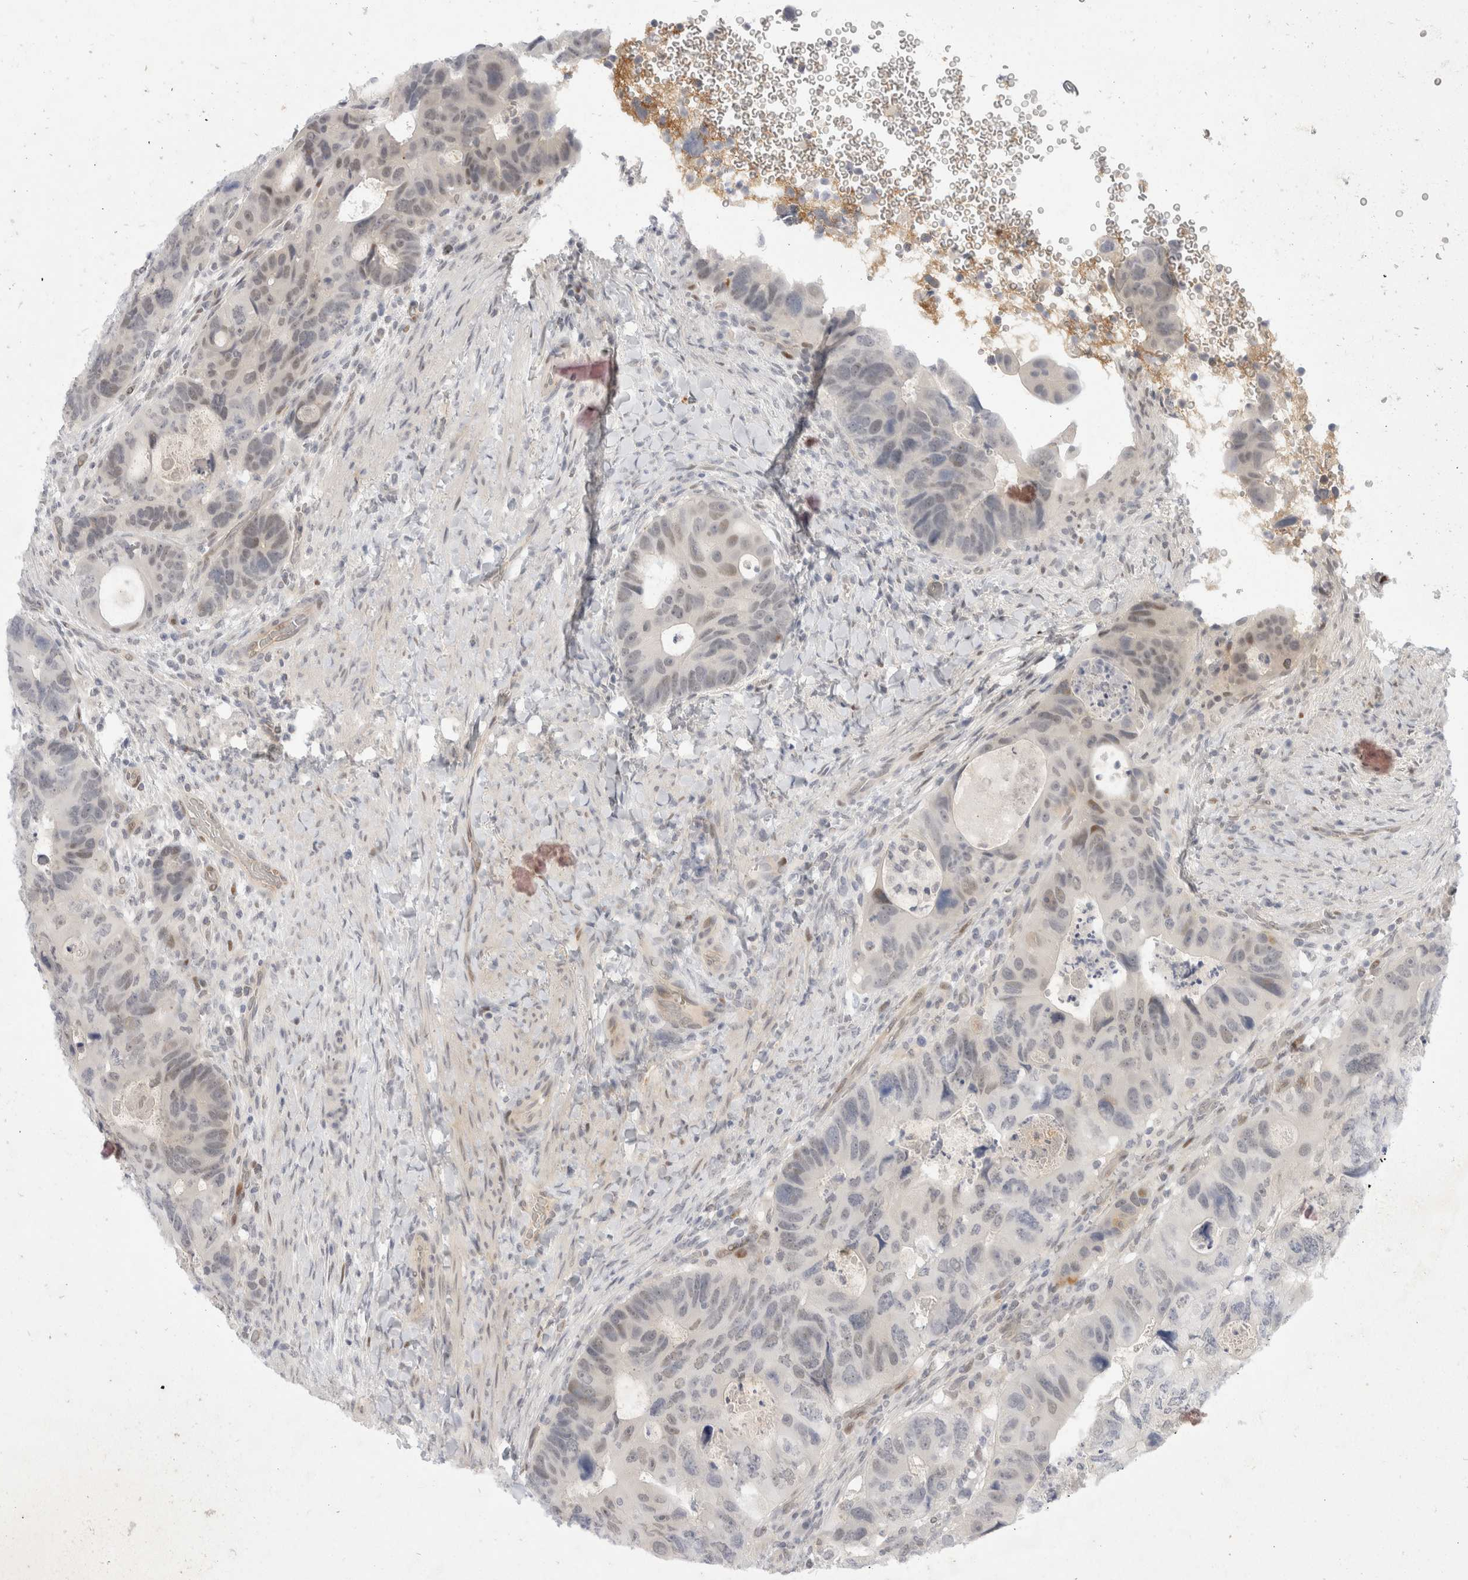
{"staining": {"intensity": "weak", "quantity": "<25%", "location": "nuclear"}, "tissue": "colorectal cancer", "cell_type": "Tumor cells", "image_type": "cancer", "snomed": [{"axis": "morphology", "description": "Adenocarcinoma, NOS"}, {"axis": "topography", "description": "Rectum"}], "caption": "This is an immunohistochemistry (IHC) photomicrograph of colorectal adenocarcinoma. There is no expression in tumor cells.", "gene": "TOM1L2", "patient": {"sex": "male", "age": 59}}